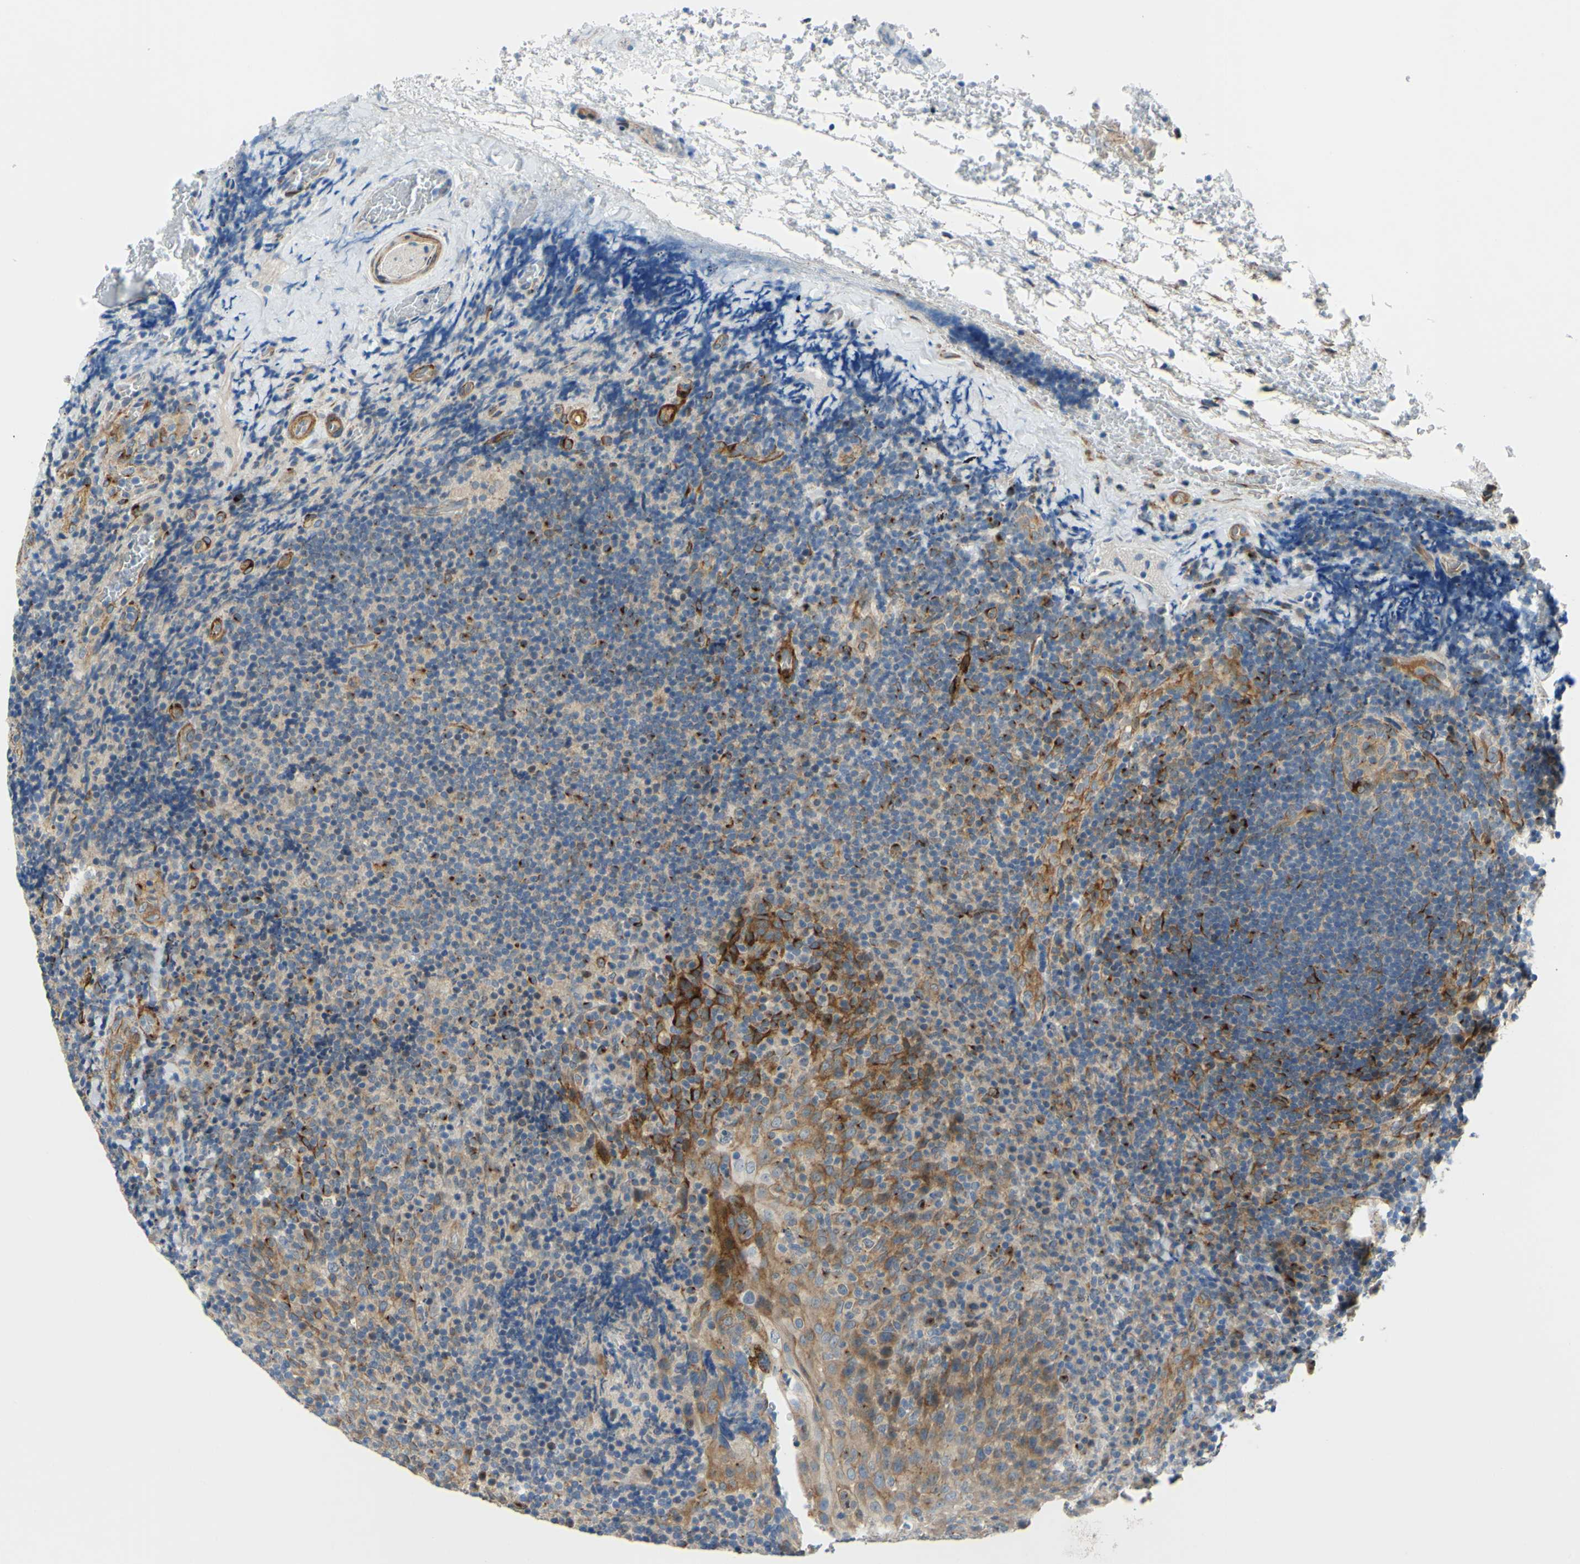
{"staining": {"intensity": "weak", "quantity": "25%-75%", "location": "cytoplasmic/membranous"}, "tissue": "lymphoma", "cell_type": "Tumor cells", "image_type": "cancer", "snomed": [{"axis": "morphology", "description": "Malignant lymphoma, non-Hodgkin's type, High grade"}, {"axis": "topography", "description": "Tonsil"}], "caption": "Approximately 25%-75% of tumor cells in human malignant lymphoma, non-Hodgkin's type (high-grade) exhibit weak cytoplasmic/membranous protein positivity as visualized by brown immunohistochemical staining.", "gene": "ARHGAP1", "patient": {"sex": "female", "age": 36}}